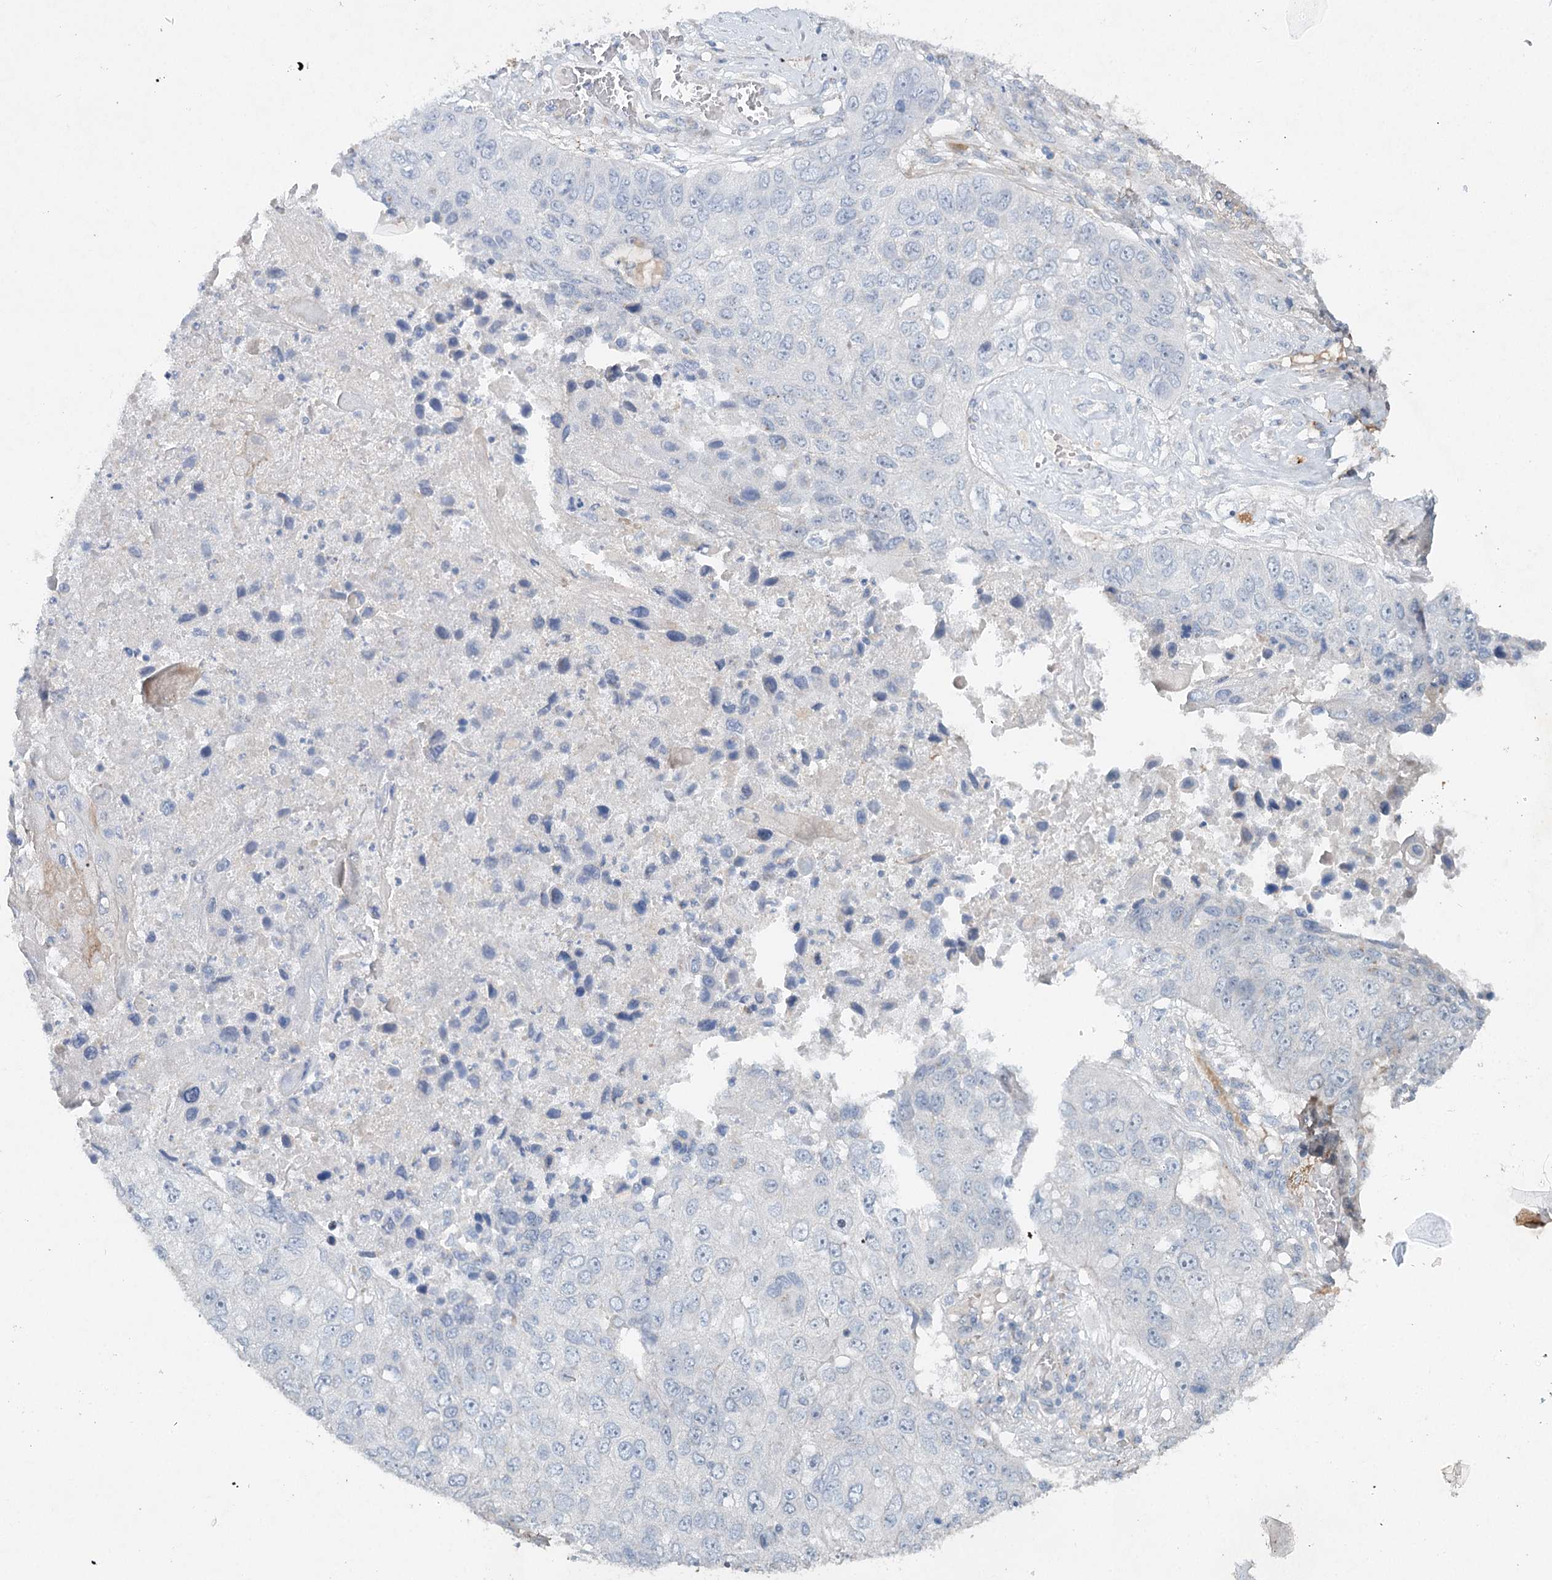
{"staining": {"intensity": "negative", "quantity": "none", "location": "none"}, "tissue": "lung cancer", "cell_type": "Tumor cells", "image_type": "cancer", "snomed": [{"axis": "morphology", "description": "Squamous cell carcinoma, NOS"}, {"axis": "topography", "description": "Lung"}], "caption": "Lung cancer was stained to show a protein in brown. There is no significant positivity in tumor cells.", "gene": "RFX6", "patient": {"sex": "male", "age": 61}}